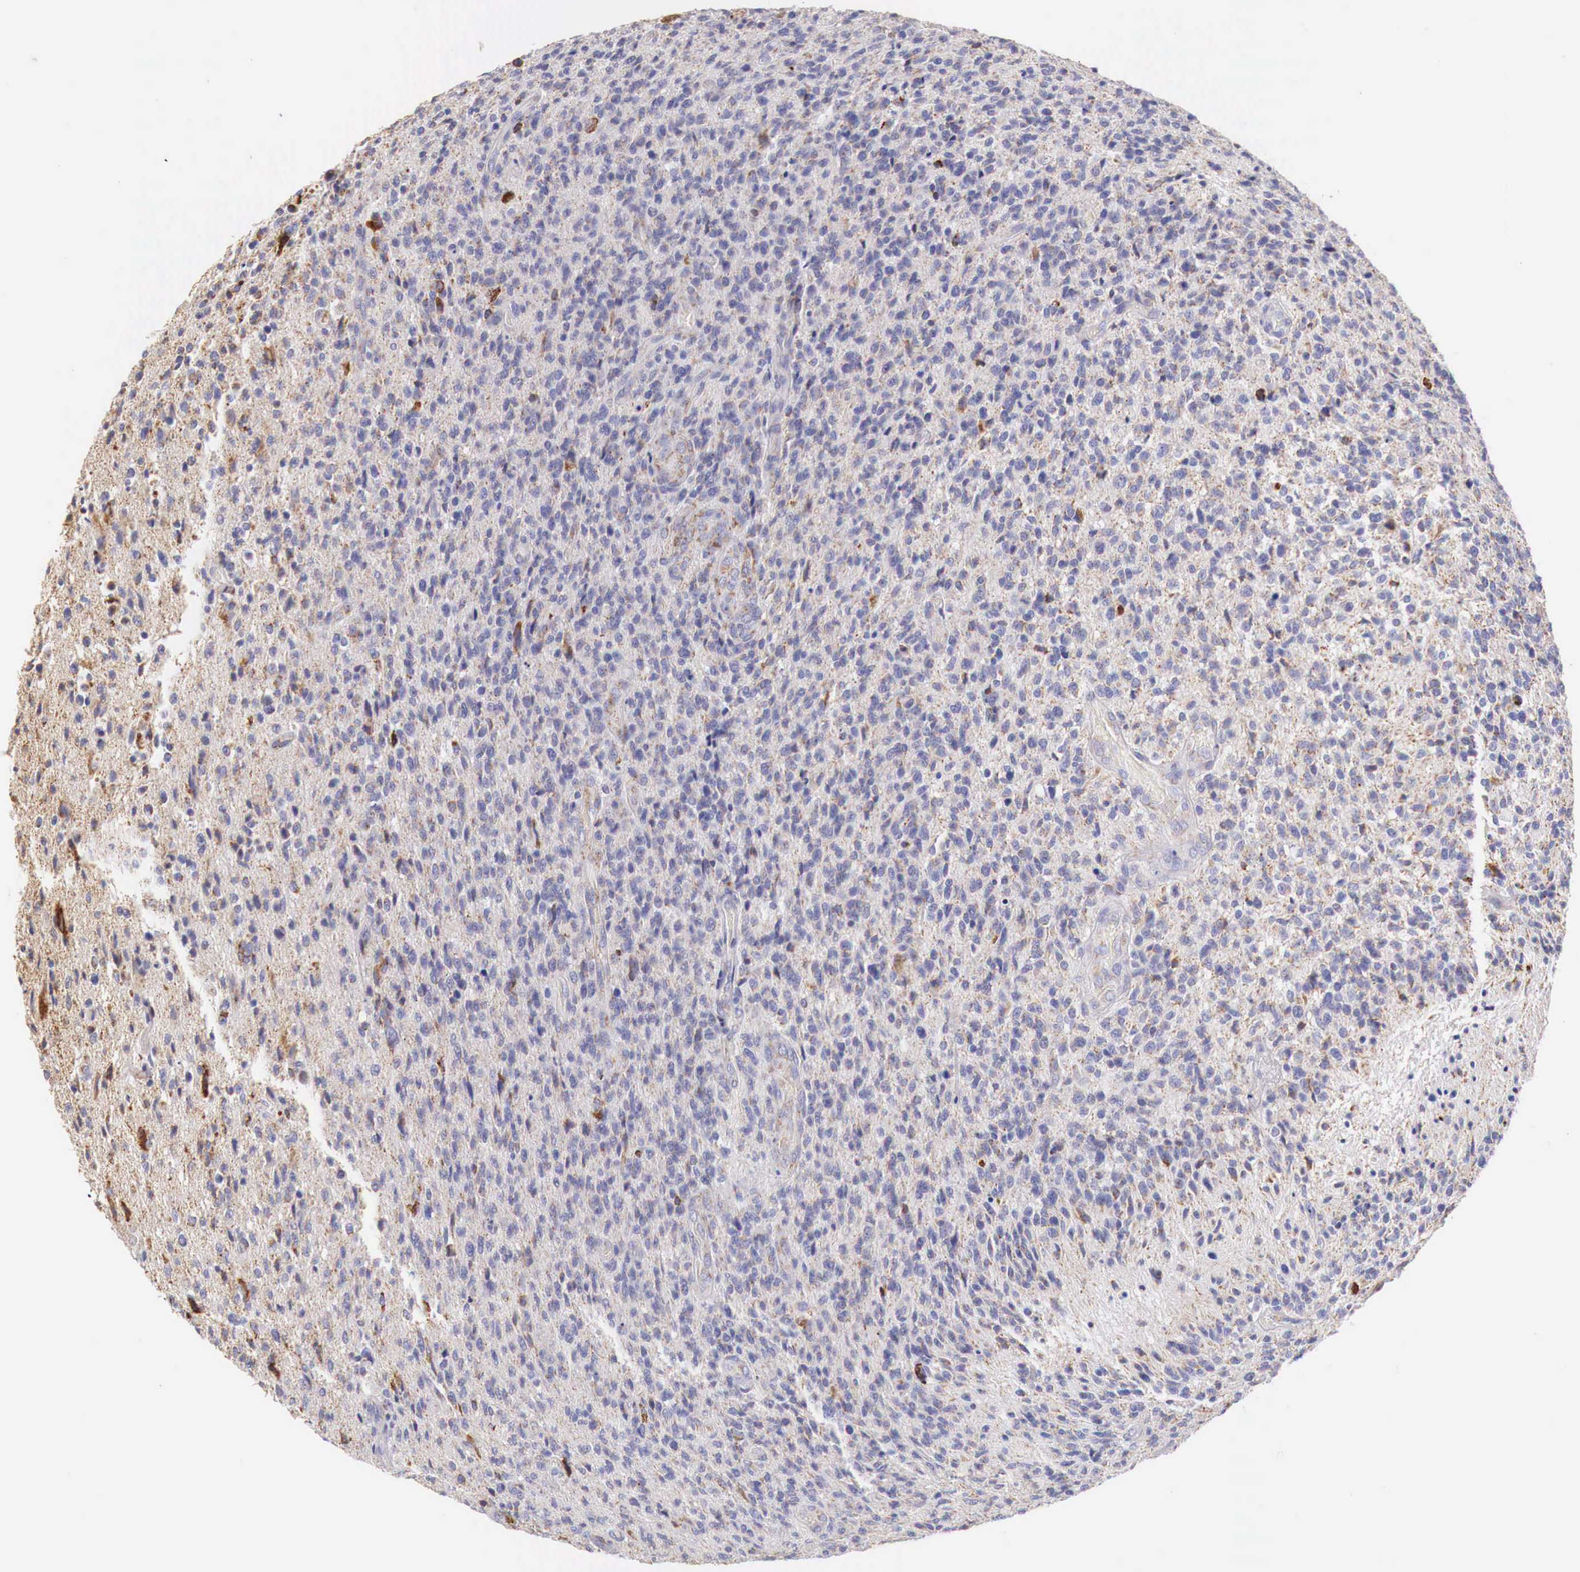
{"staining": {"intensity": "moderate", "quantity": "<25%", "location": "cytoplasmic/membranous"}, "tissue": "glioma", "cell_type": "Tumor cells", "image_type": "cancer", "snomed": [{"axis": "morphology", "description": "Glioma, malignant, High grade"}, {"axis": "topography", "description": "Brain"}], "caption": "Glioma stained with immunohistochemistry demonstrates moderate cytoplasmic/membranous expression in approximately <25% of tumor cells.", "gene": "IDH3G", "patient": {"sex": "male", "age": 36}}